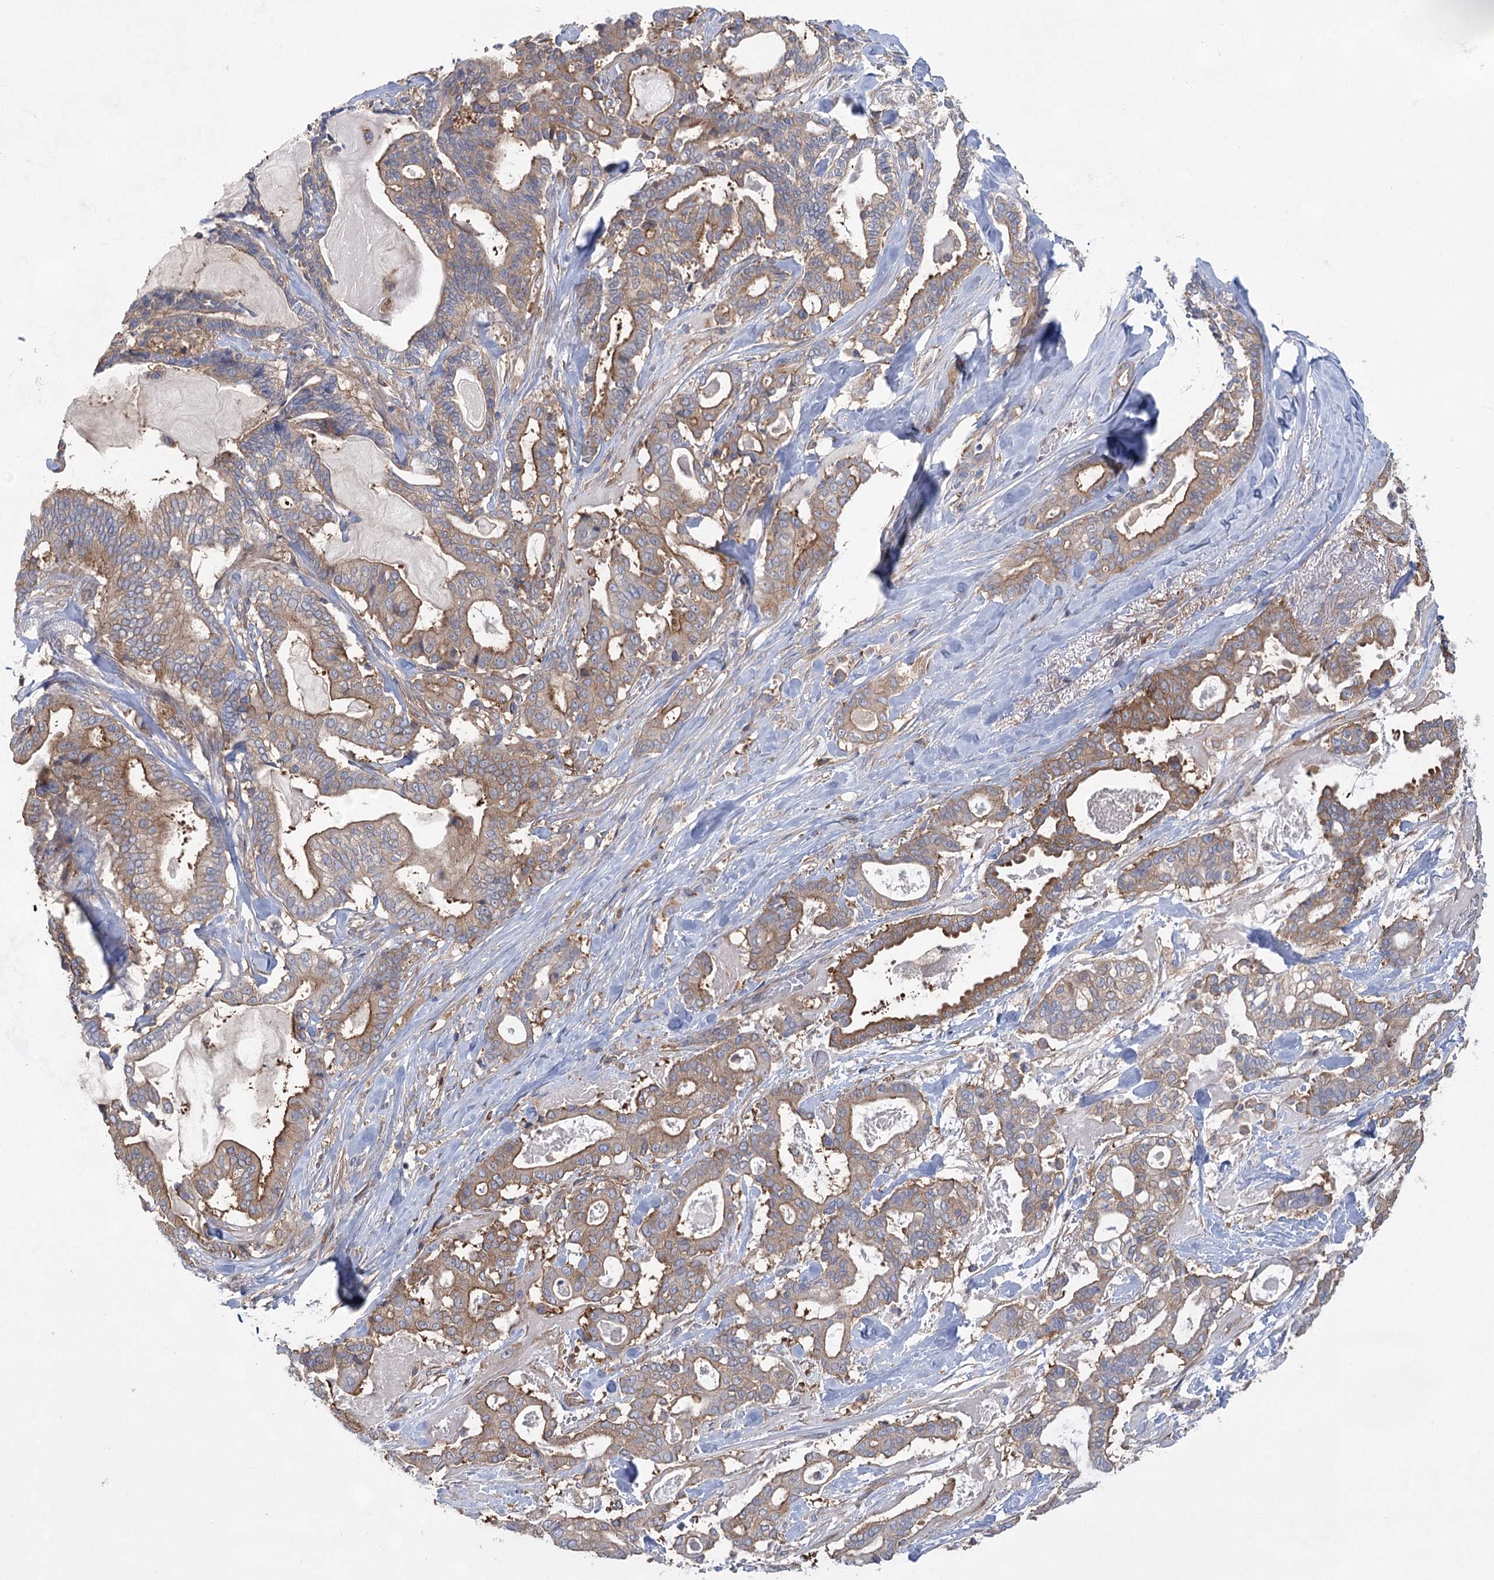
{"staining": {"intensity": "moderate", "quantity": ">75%", "location": "cytoplasmic/membranous"}, "tissue": "pancreatic cancer", "cell_type": "Tumor cells", "image_type": "cancer", "snomed": [{"axis": "morphology", "description": "Adenocarcinoma, NOS"}, {"axis": "topography", "description": "Pancreas"}], "caption": "Pancreatic cancer (adenocarcinoma) stained for a protein exhibits moderate cytoplasmic/membranous positivity in tumor cells.", "gene": "EIF3A", "patient": {"sex": "male", "age": 63}}